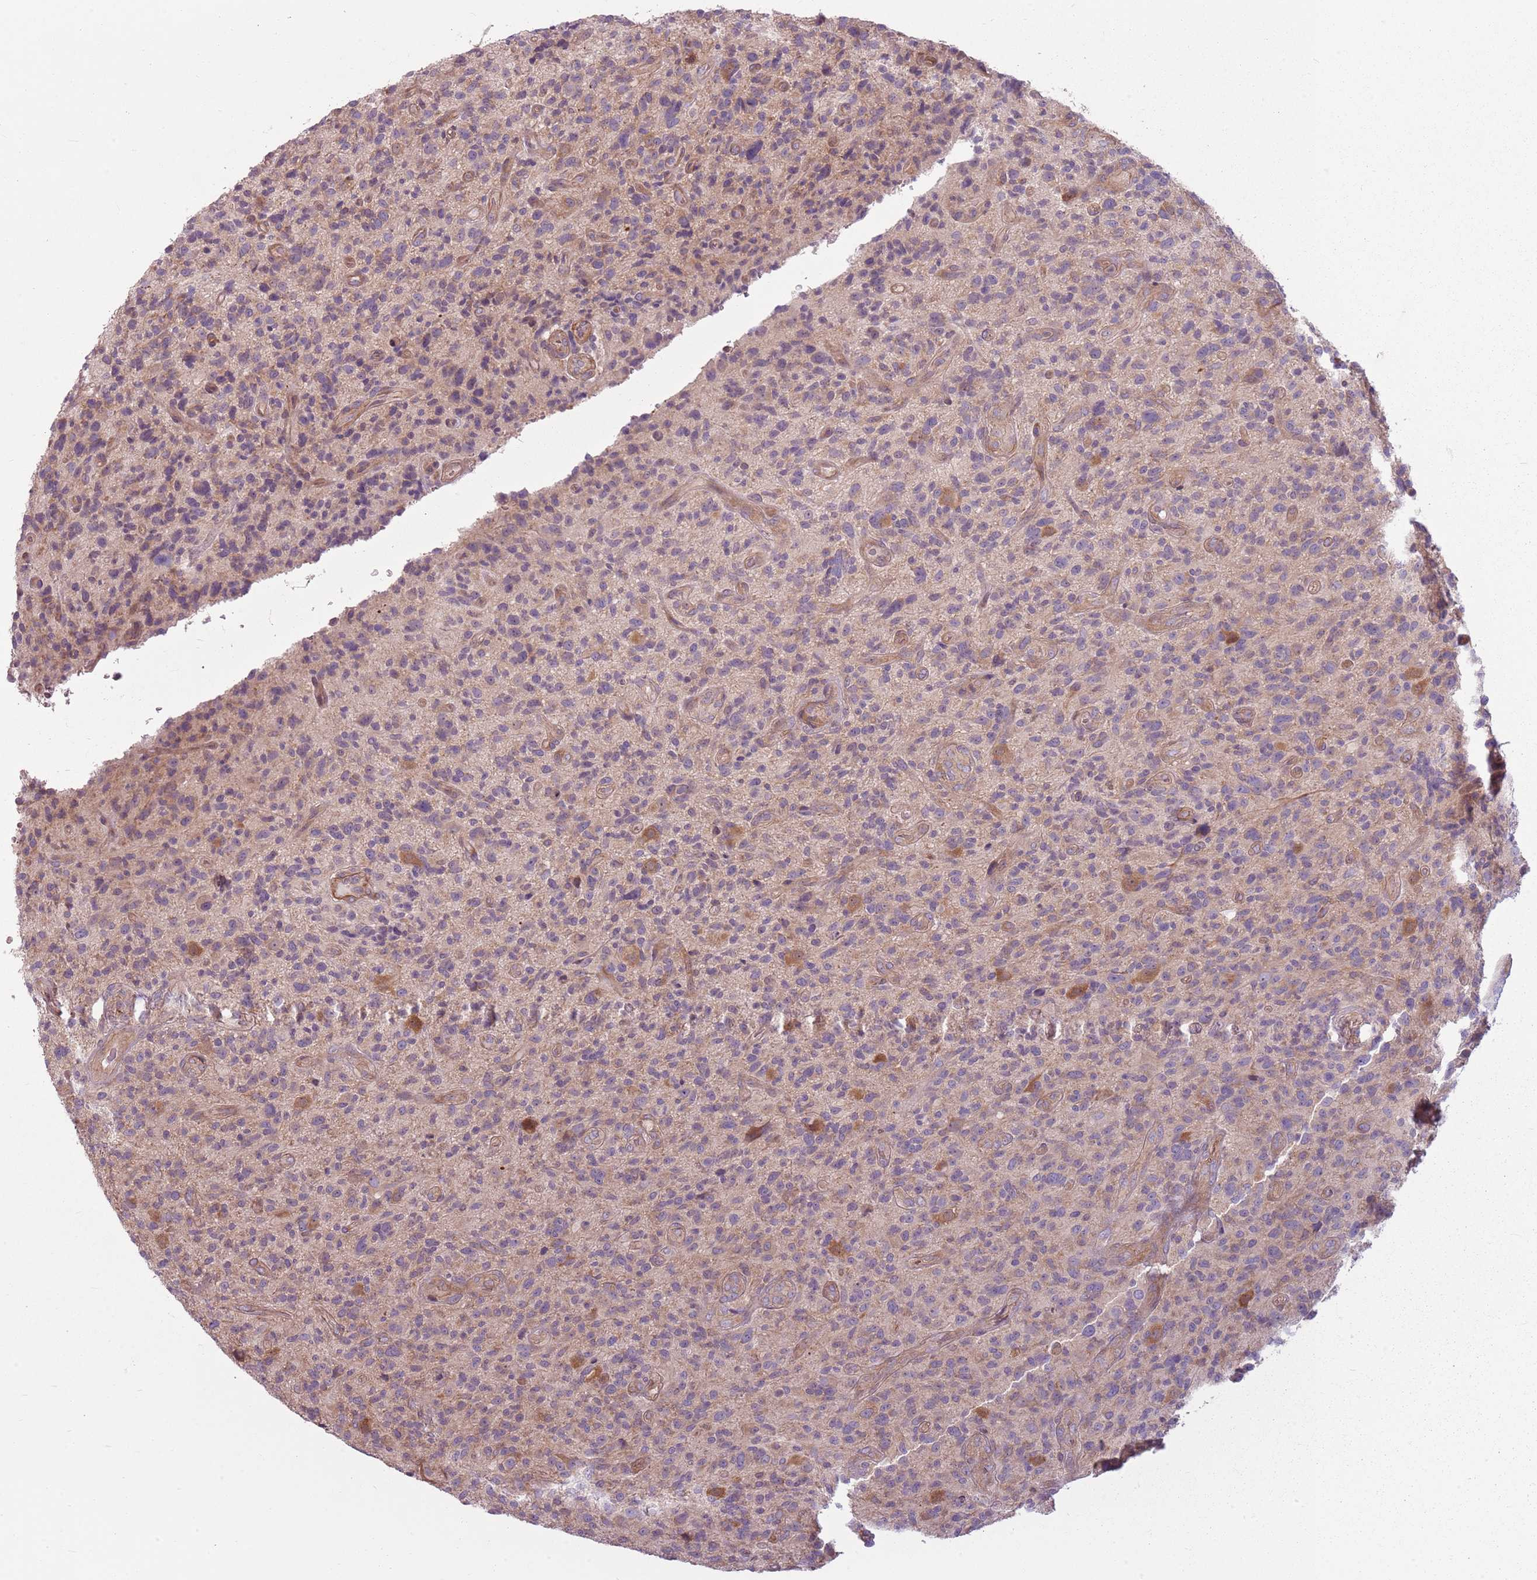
{"staining": {"intensity": "weak", "quantity": "<25%", "location": "cytoplasmic/membranous"}, "tissue": "glioma", "cell_type": "Tumor cells", "image_type": "cancer", "snomed": [{"axis": "morphology", "description": "Glioma, malignant, High grade"}, {"axis": "topography", "description": "Brain"}], "caption": "Tumor cells show no significant protein staining in glioma. (Stains: DAB (3,3'-diaminobenzidine) IHC with hematoxylin counter stain, Microscopy: brightfield microscopy at high magnification).", "gene": "RPL21", "patient": {"sex": "male", "age": 47}}